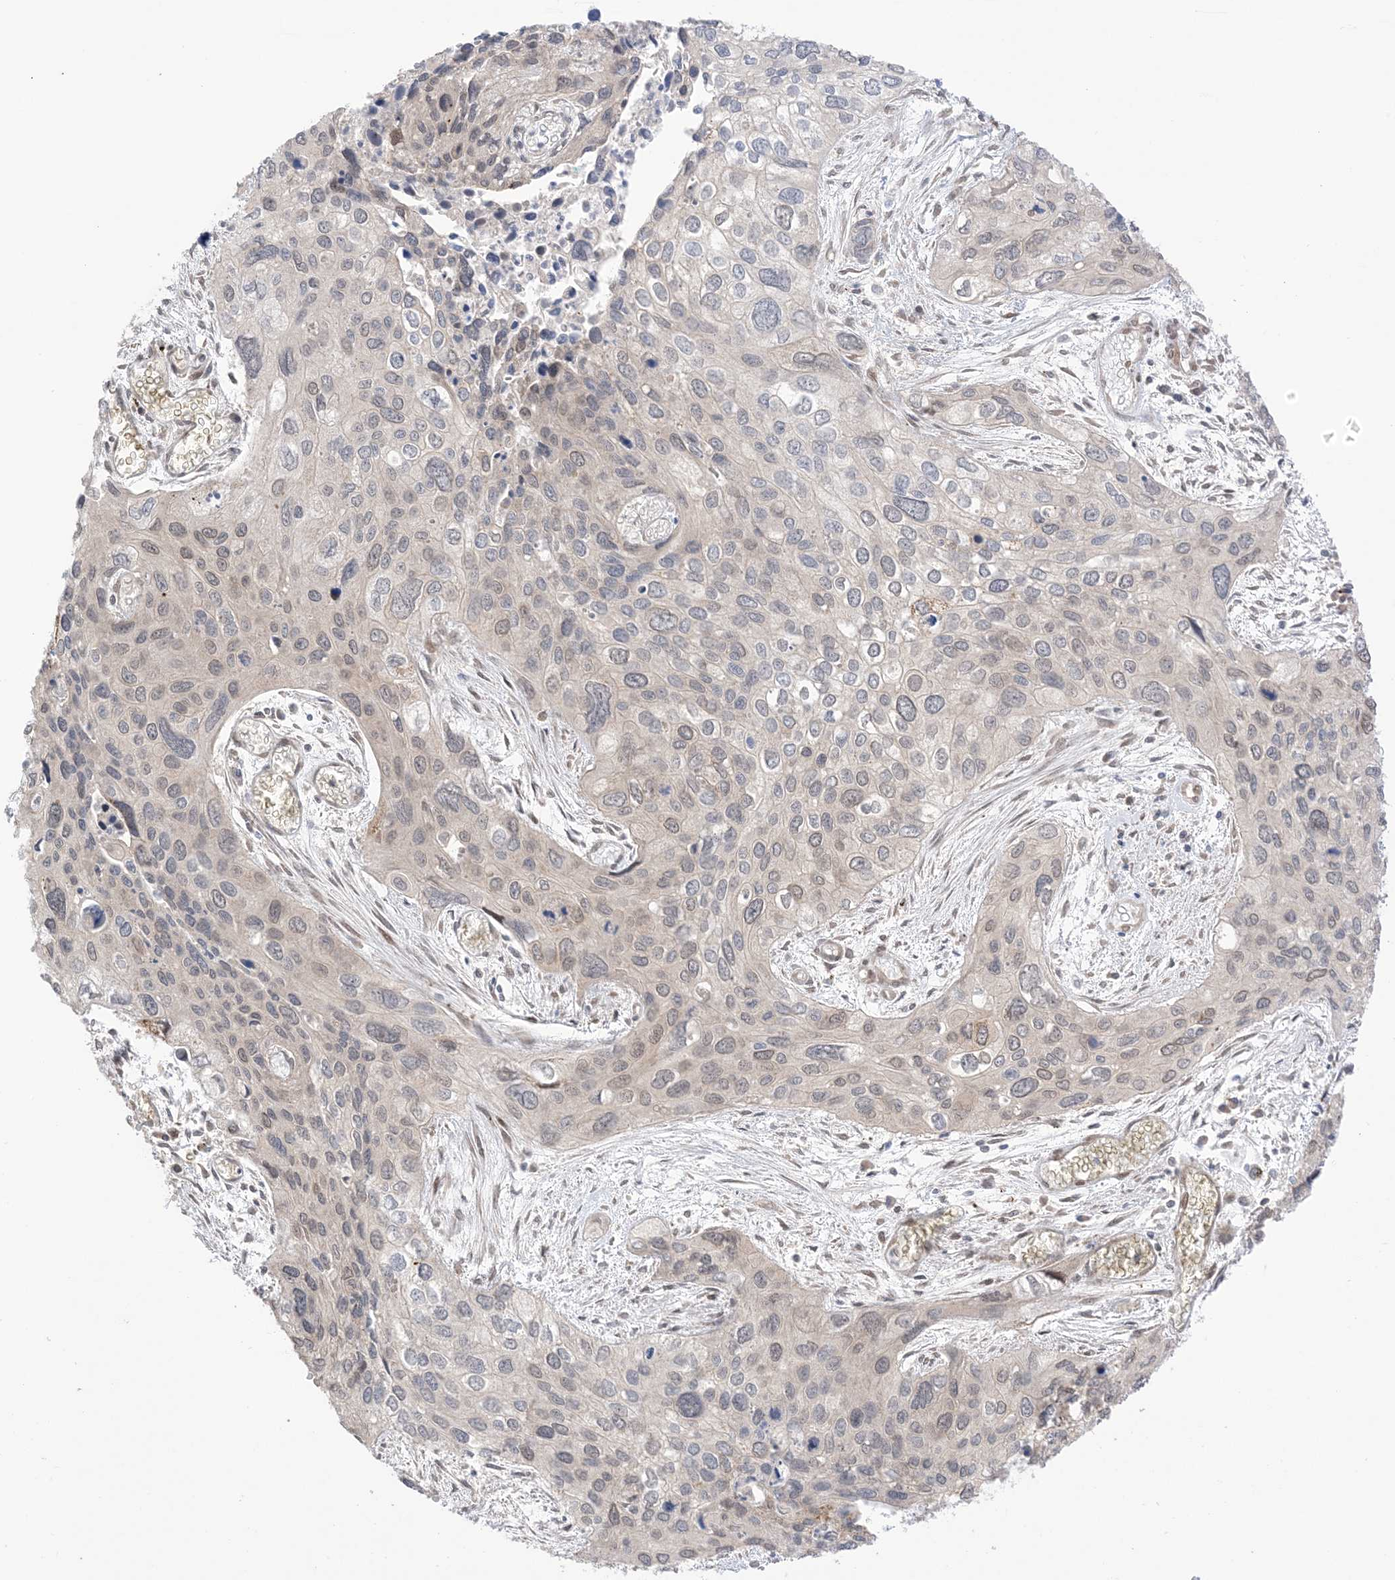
{"staining": {"intensity": "moderate", "quantity": "<25%", "location": "cytoplasmic/membranous,nuclear"}, "tissue": "cervical cancer", "cell_type": "Tumor cells", "image_type": "cancer", "snomed": [{"axis": "morphology", "description": "Squamous cell carcinoma, NOS"}, {"axis": "topography", "description": "Cervix"}], "caption": "Squamous cell carcinoma (cervical) was stained to show a protein in brown. There is low levels of moderate cytoplasmic/membranous and nuclear expression in approximately <25% of tumor cells.", "gene": "UBE2E2", "patient": {"sex": "female", "age": 55}}